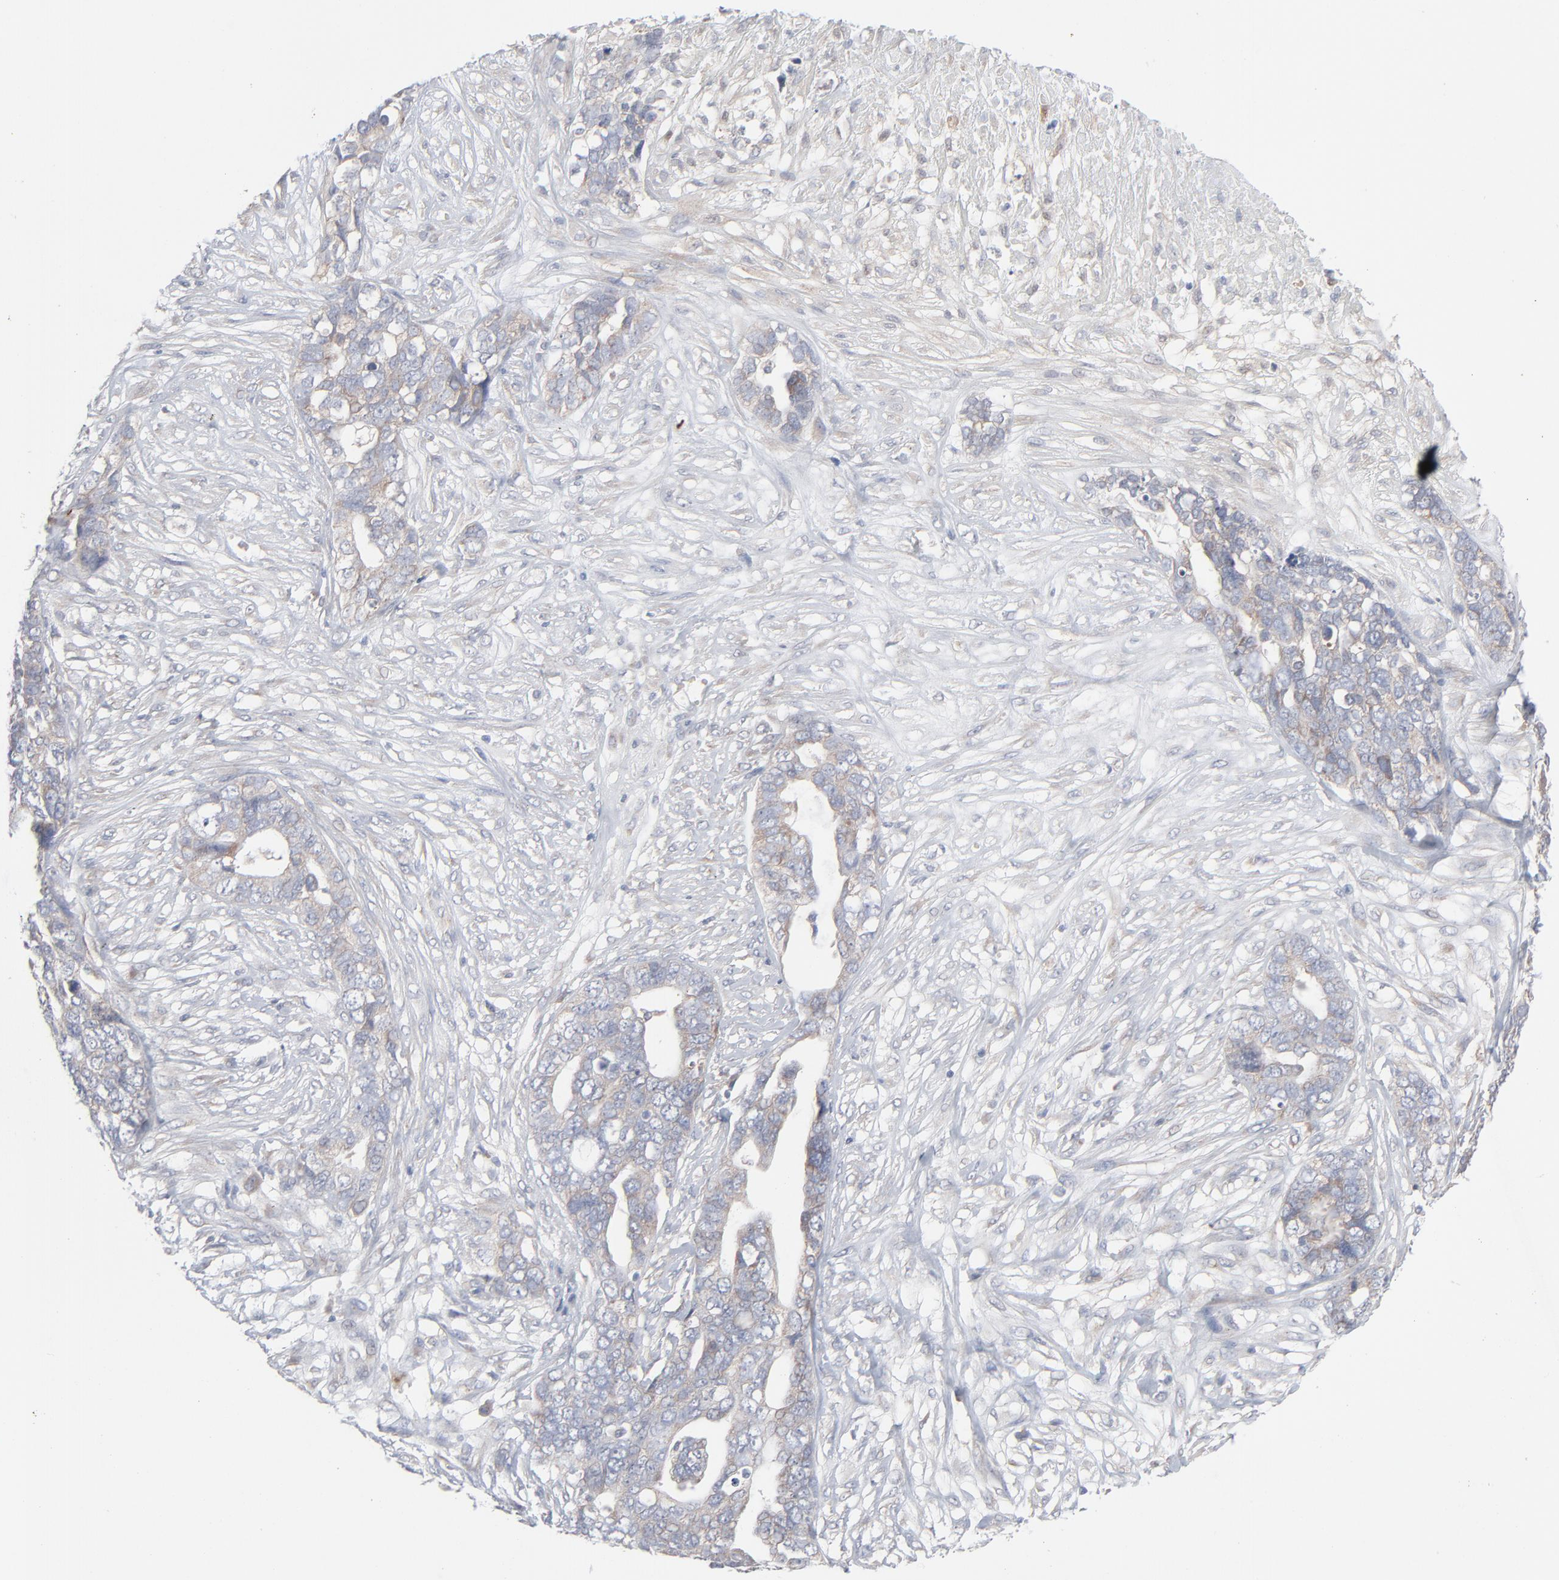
{"staining": {"intensity": "weak", "quantity": ">75%", "location": "cytoplasmic/membranous"}, "tissue": "ovarian cancer", "cell_type": "Tumor cells", "image_type": "cancer", "snomed": [{"axis": "morphology", "description": "Normal tissue, NOS"}, {"axis": "morphology", "description": "Cystadenocarcinoma, serous, NOS"}, {"axis": "topography", "description": "Fallopian tube"}, {"axis": "topography", "description": "Ovary"}], "caption": "Immunohistochemistry (DAB (3,3'-diaminobenzidine)) staining of ovarian serous cystadenocarcinoma demonstrates weak cytoplasmic/membranous protein expression in about >75% of tumor cells.", "gene": "KDSR", "patient": {"sex": "female", "age": 56}}